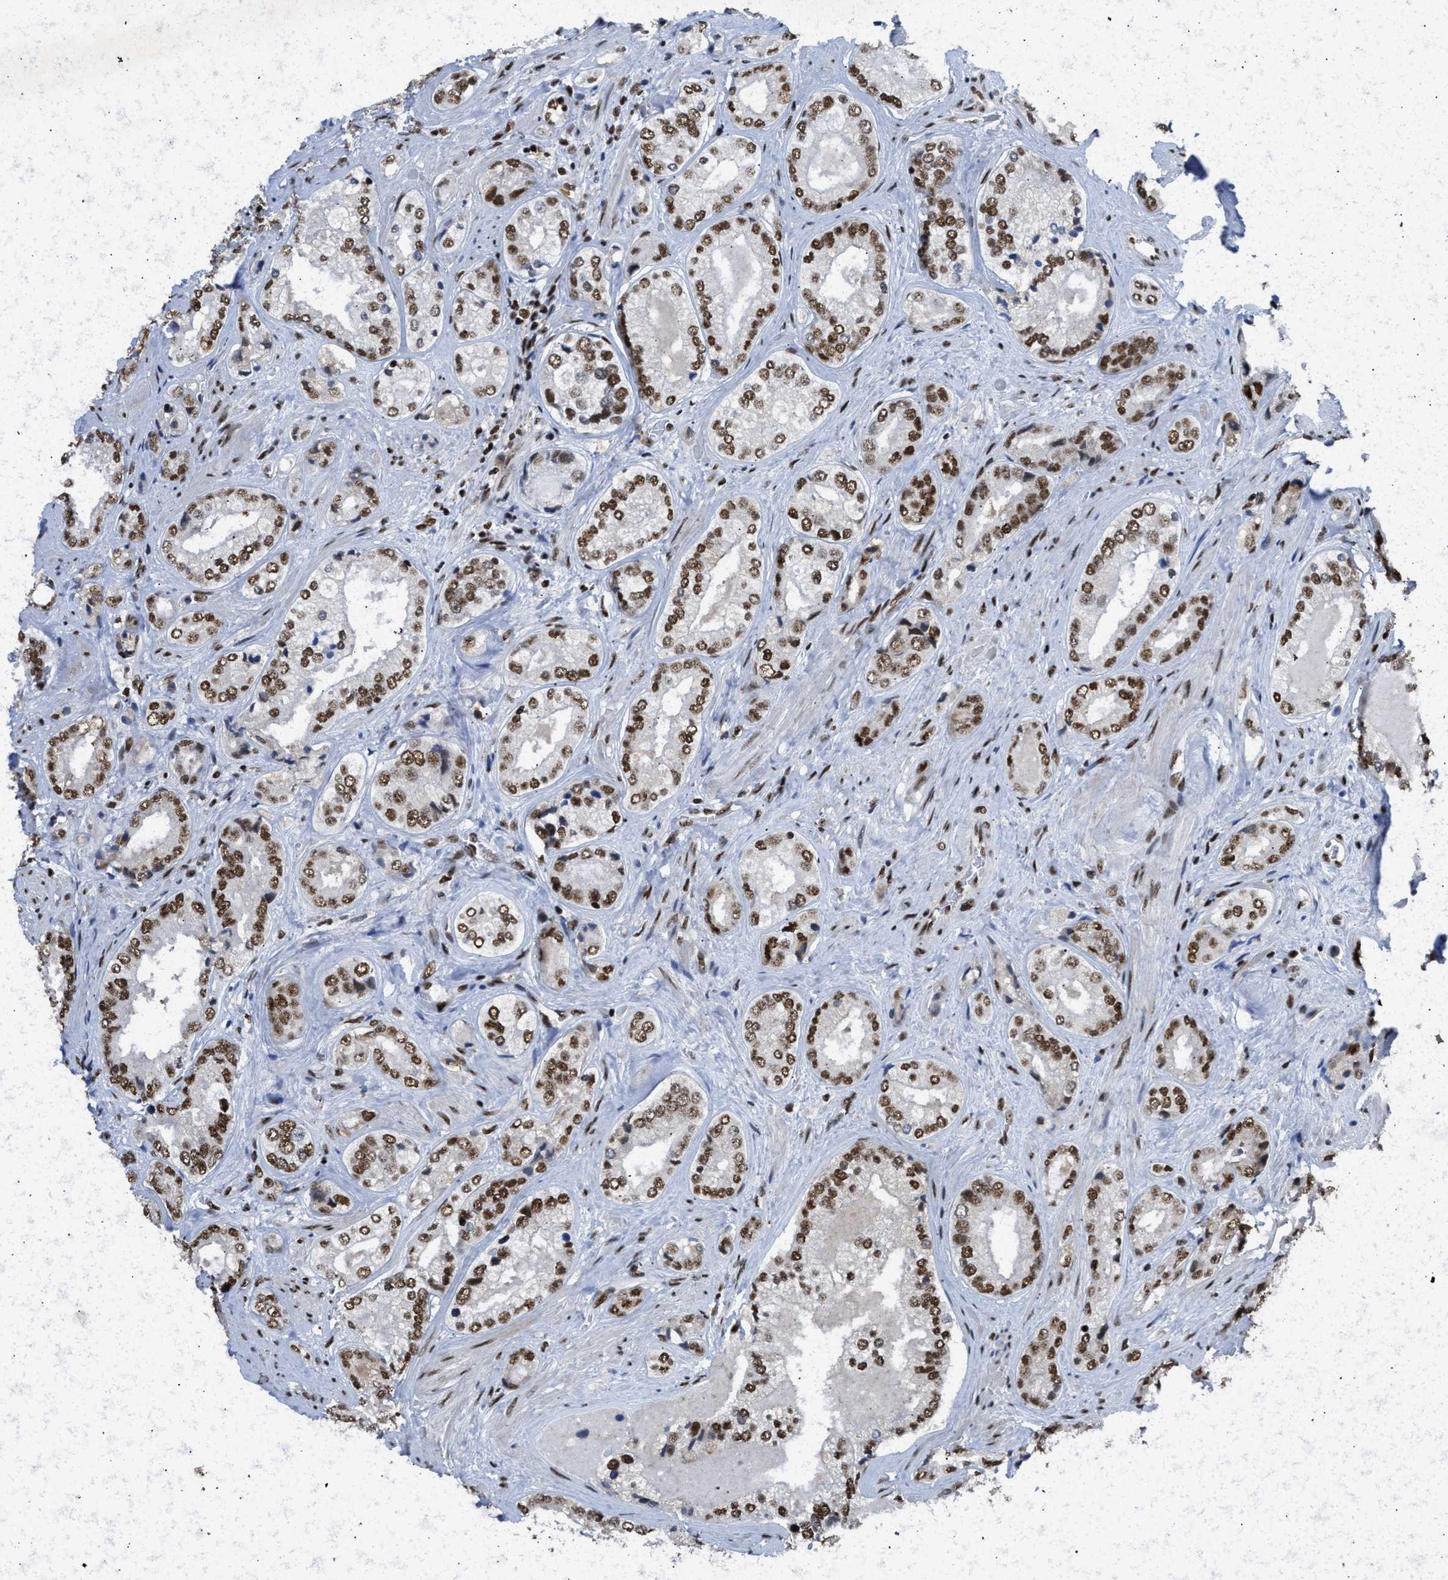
{"staining": {"intensity": "strong", "quantity": ">75%", "location": "nuclear"}, "tissue": "prostate cancer", "cell_type": "Tumor cells", "image_type": "cancer", "snomed": [{"axis": "morphology", "description": "Adenocarcinoma, High grade"}, {"axis": "topography", "description": "Prostate"}], "caption": "Strong nuclear protein staining is identified in about >75% of tumor cells in prostate cancer.", "gene": "SCAF4", "patient": {"sex": "male", "age": 61}}